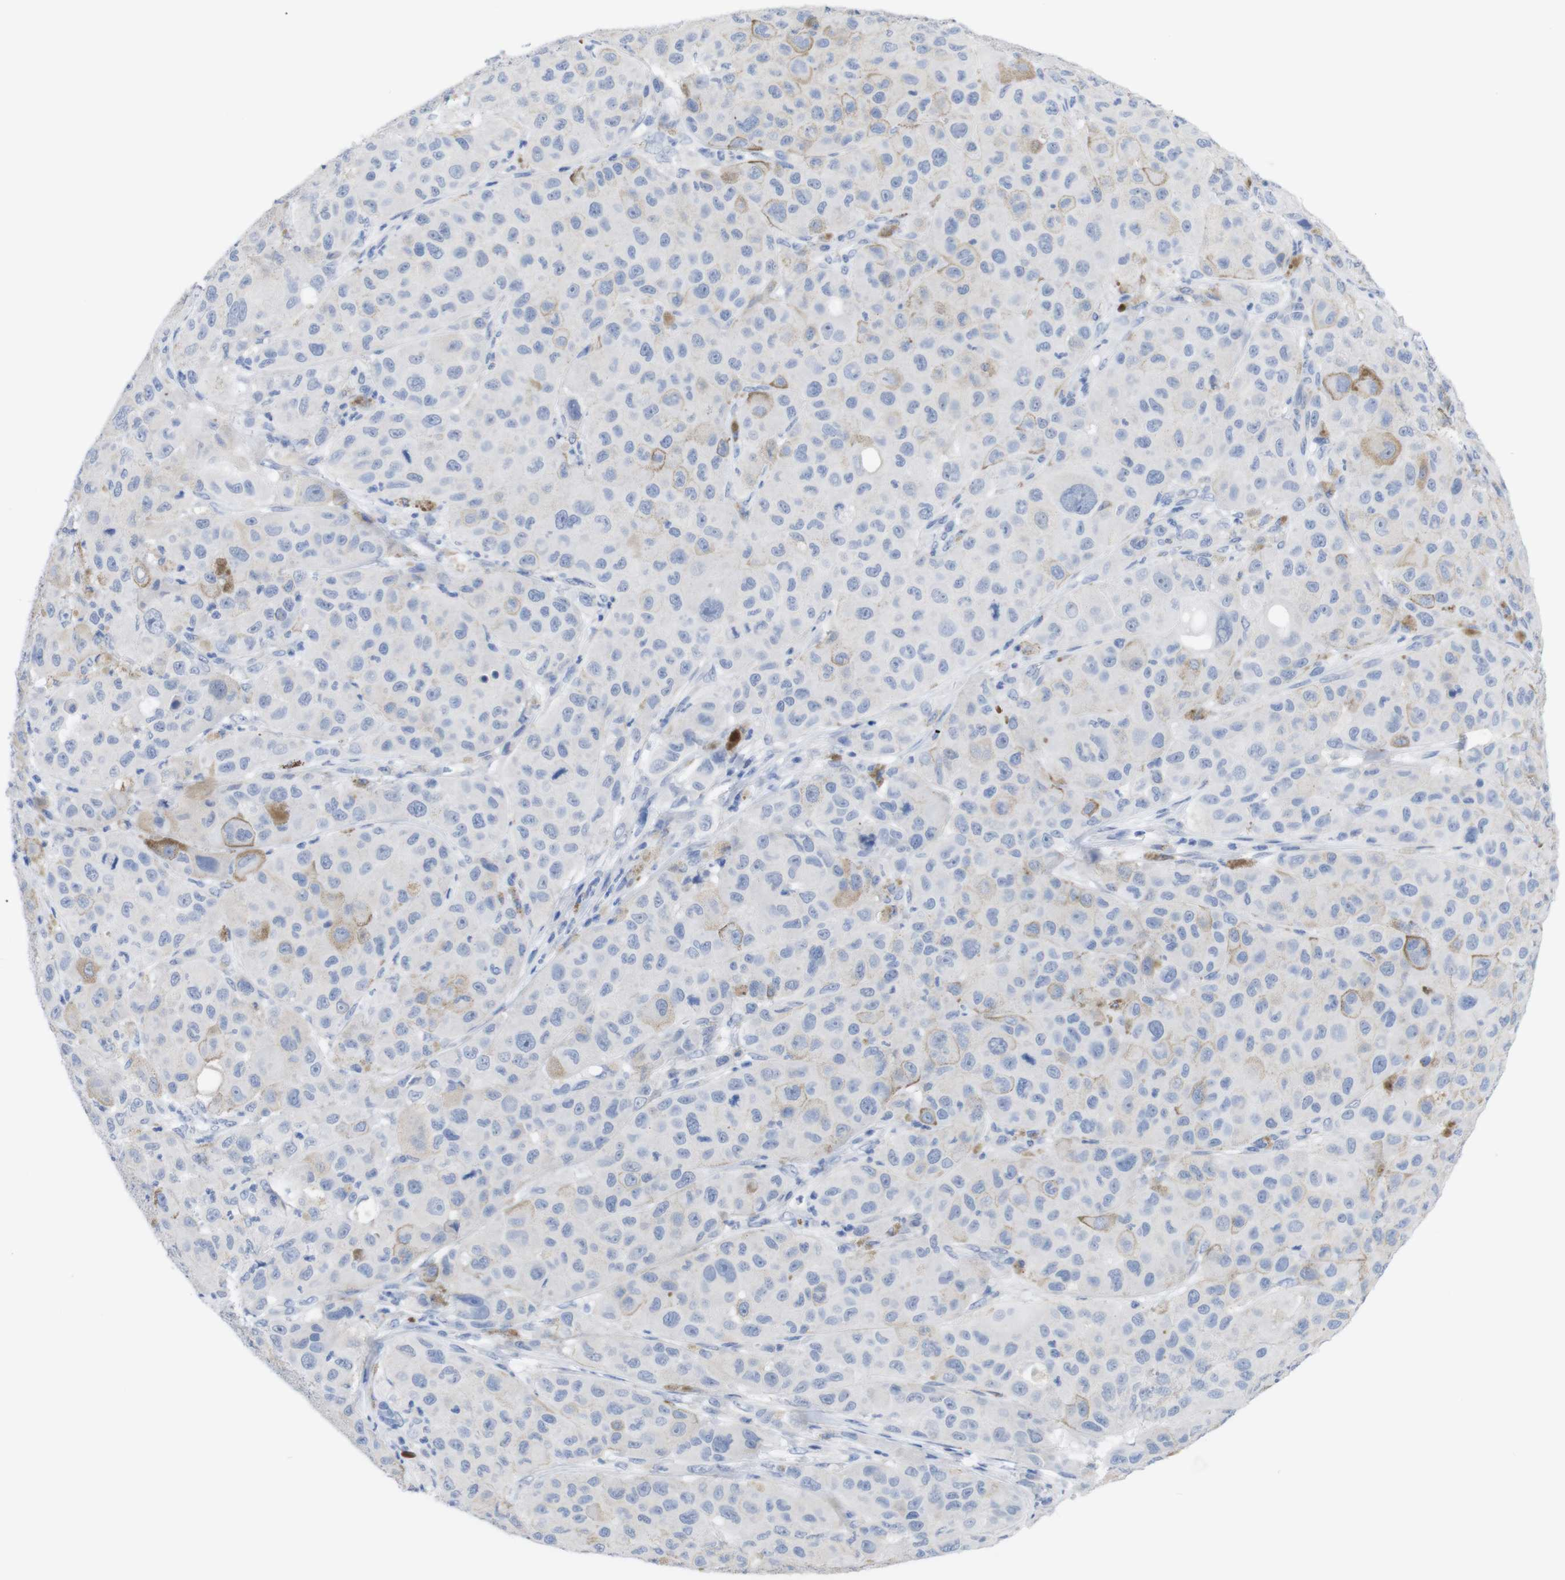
{"staining": {"intensity": "moderate", "quantity": "<25%", "location": "cytoplasmic/membranous"}, "tissue": "melanoma", "cell_type": "Tumor cells", "image_type": "cancer", "snomed": [{"axis": "morphology", "description": "Malignant melanoma, NOS"}, {"axis": "topography", "description": "Skin"}], "caption": "Melanoma stained with a protein marker shows moderate staining in tumor cells.", "gene": "PNMA1", "patient": {"sex": "male", "age": 96}}